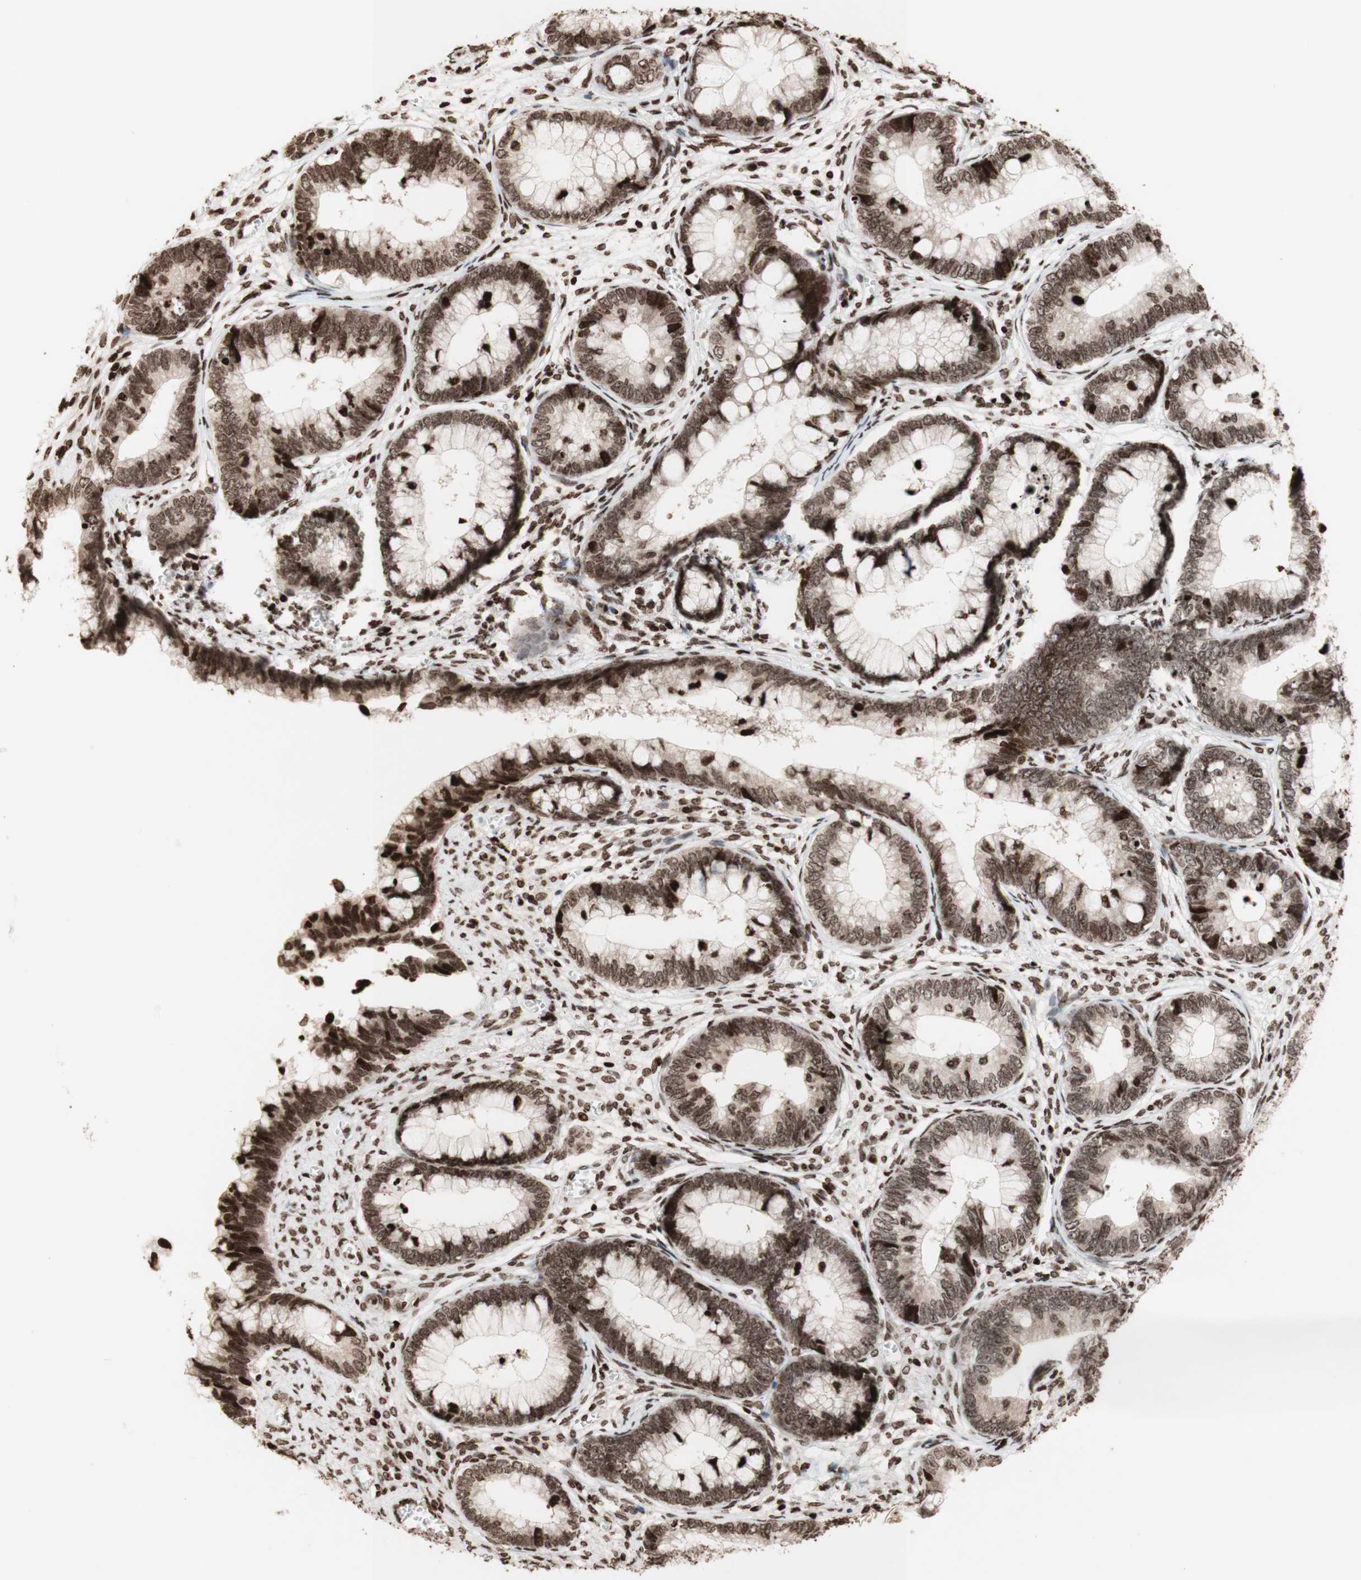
{"staining": {"intensity": "moderate", "quantity": ">75%", "location": "cytoplasmic/membranous,nuclear"}, "tissue": "cervical cancer", "cell_type": "Tumor cells", "image_type": "cancer", "snomed": [{"axis": "morphology", "description": "Adenocarcinoma, NOS"}, {"axis": "topography", "description": "Cervix"}], "caption": "About >75% of tumor cells in cervical adenocarcinoma show moderate cytoplasmic/membranous and nuclear protein expression as visualized by brown immunohistochemical staining.", "gene": "NCAPD2", "patient": {"sex": "female", "age": 44}}